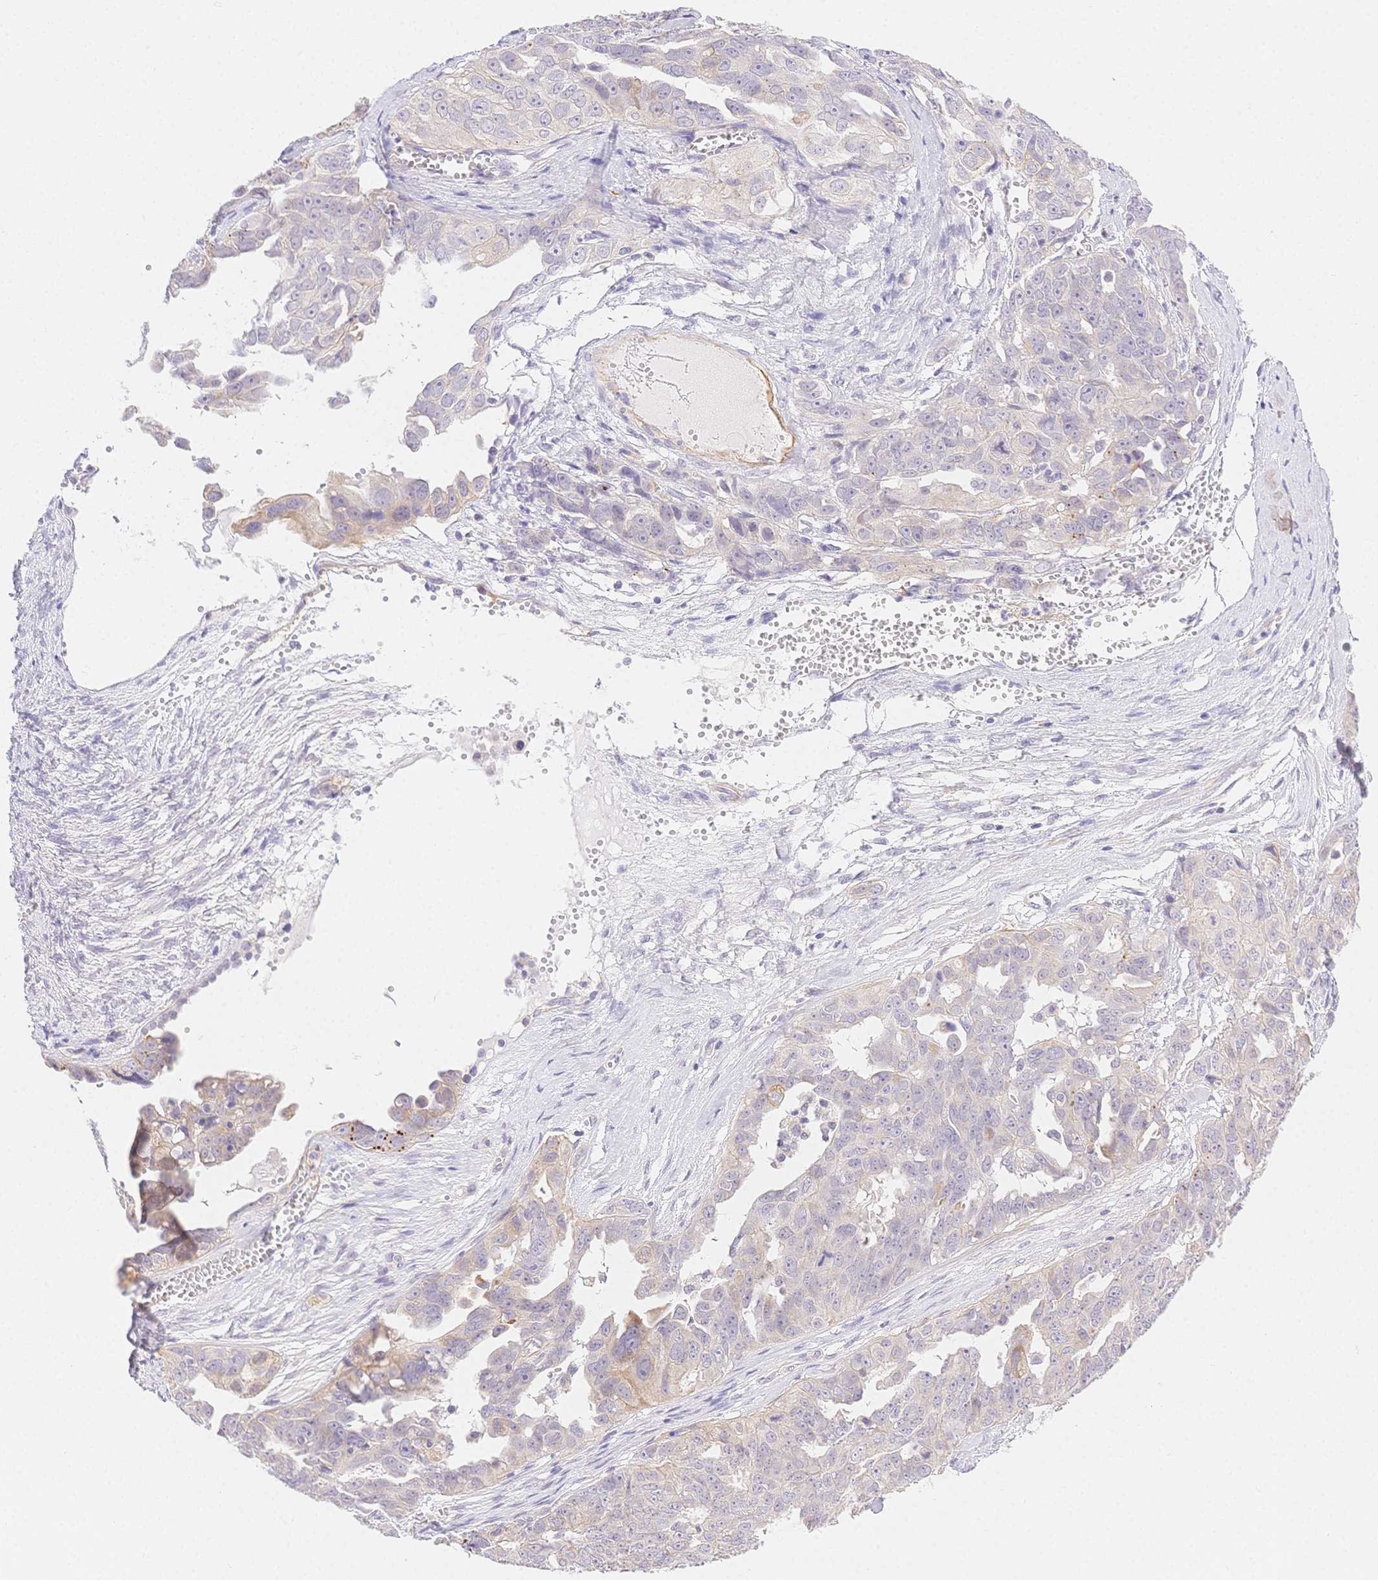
{"staining": {"intensity": "negative", "quantity": "none", "location": "none"}, "tissue": "ovarian cancer", "cell_type": "Tumor cells", "image_type": "cancer", "snomed": [{"axis": "morphology", "description": "Carcinoma, endometroid"}, {"axis": "topography", "description": "Ovary"}], "caption": "Endometroid carcinoma (ovarian) was stained to show a protein in brown. There is no significant positivity in tumor cells. (DAB (3,3'-diaminobenzidine) IHC, high magnification).", "gene": "CSN1S1", "patient": {"sex": "female", "age": 70}}